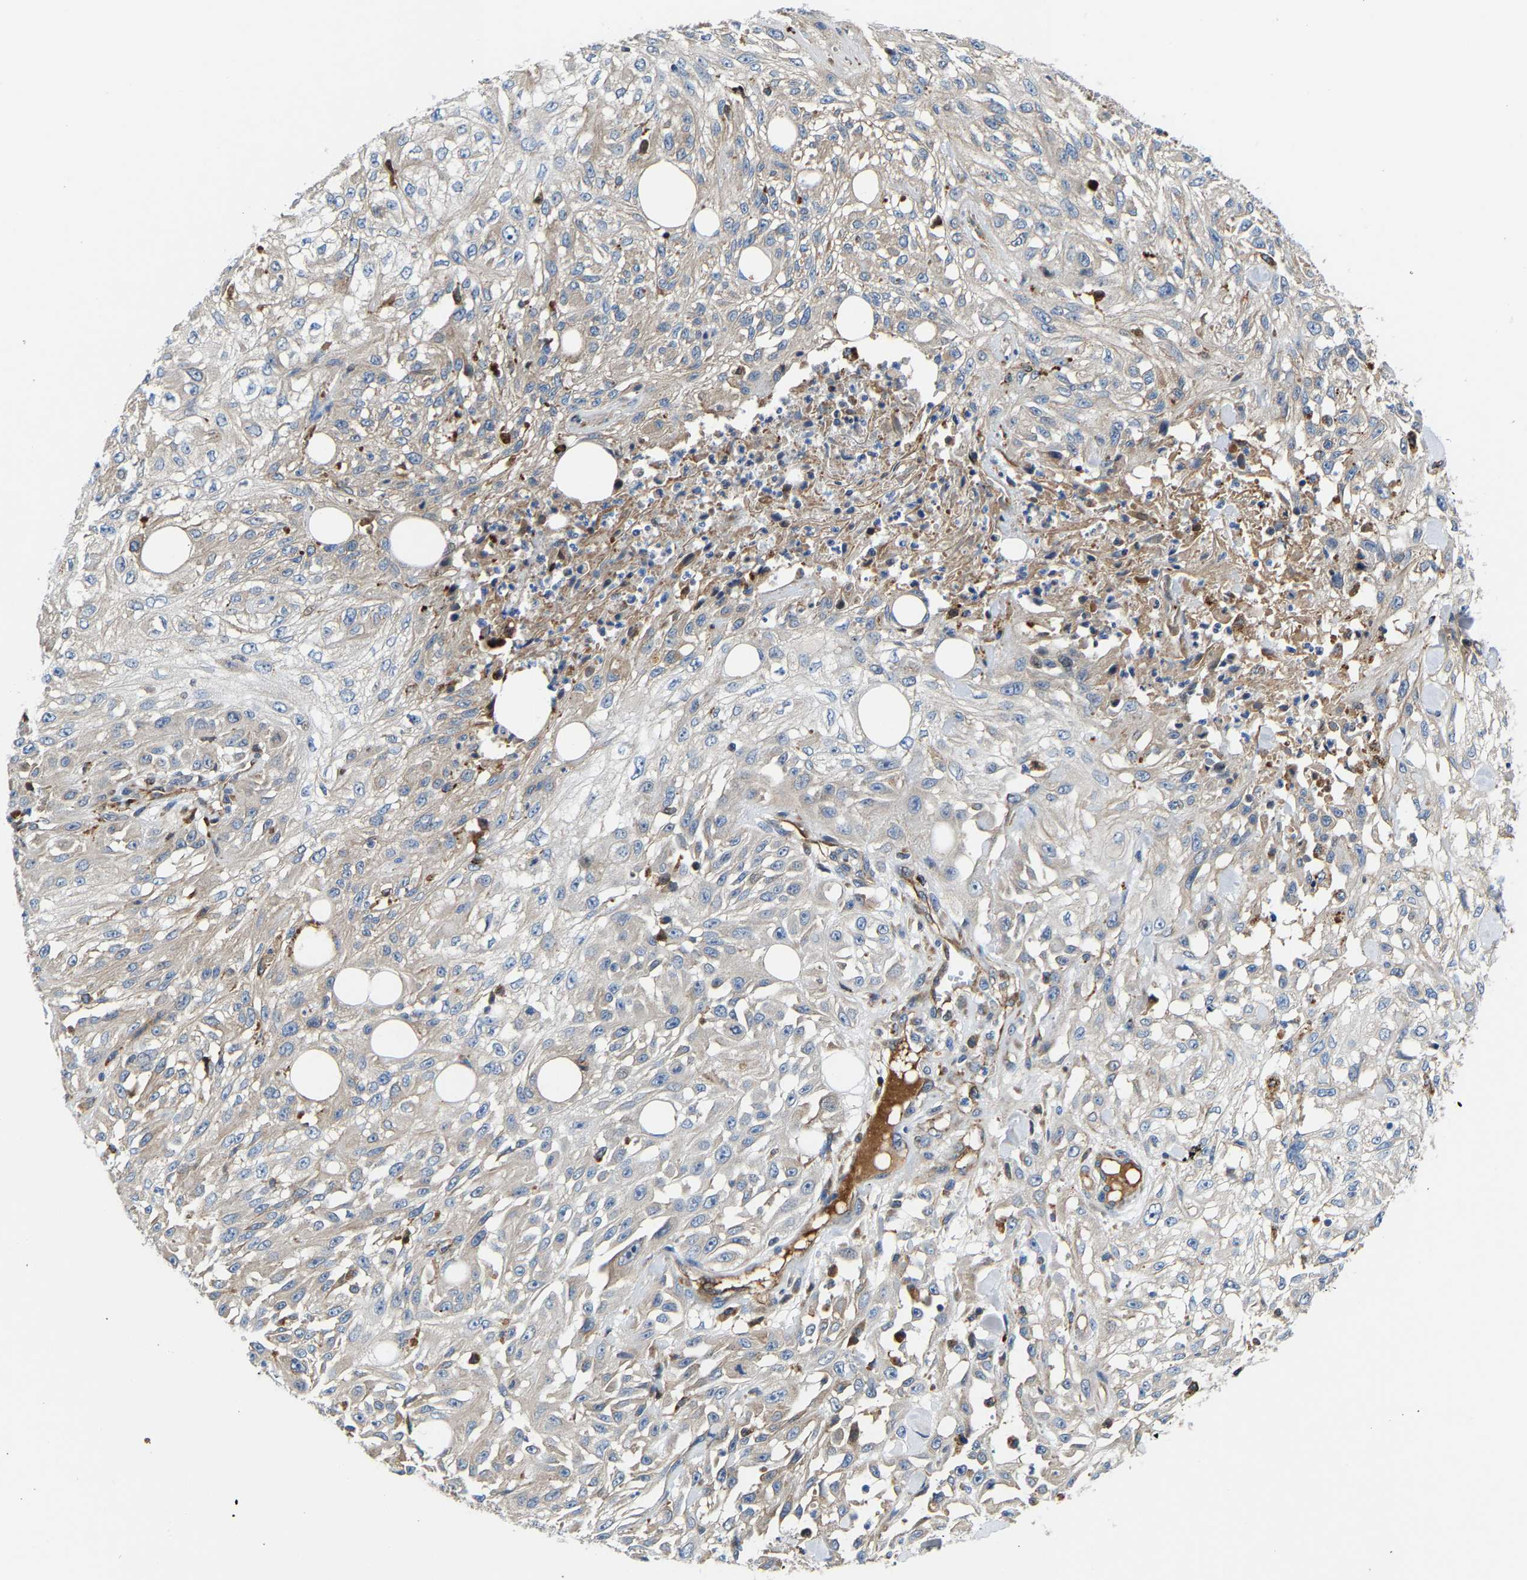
{"staining": {"intensity": "weak", "quantity": "<25%", "location": "cytoplasmic/membranous"}, "tissue": "skin cancer", "cell_type": "Tumor cells", "image_type": "cancer", "snomed": [{"axis": "morphology", "description": "Squamous cell carcinoma, NOS"}, {"axis": "morphology", "description": "Squamous cell carcinoma, metastatic, NOS"}, {"axis": "topography", "description": "Skin"}, {"axis": "topography", "description": "Lymph node"}], "caption": "High magnification brightfield microscopy of skin cancer stained with DAB (brown) and counterstained with hematoxylin (blue): tumor cells show no significant expression.", "gene": "DPP7", "patient": {"sex": "male", "age": 75}}